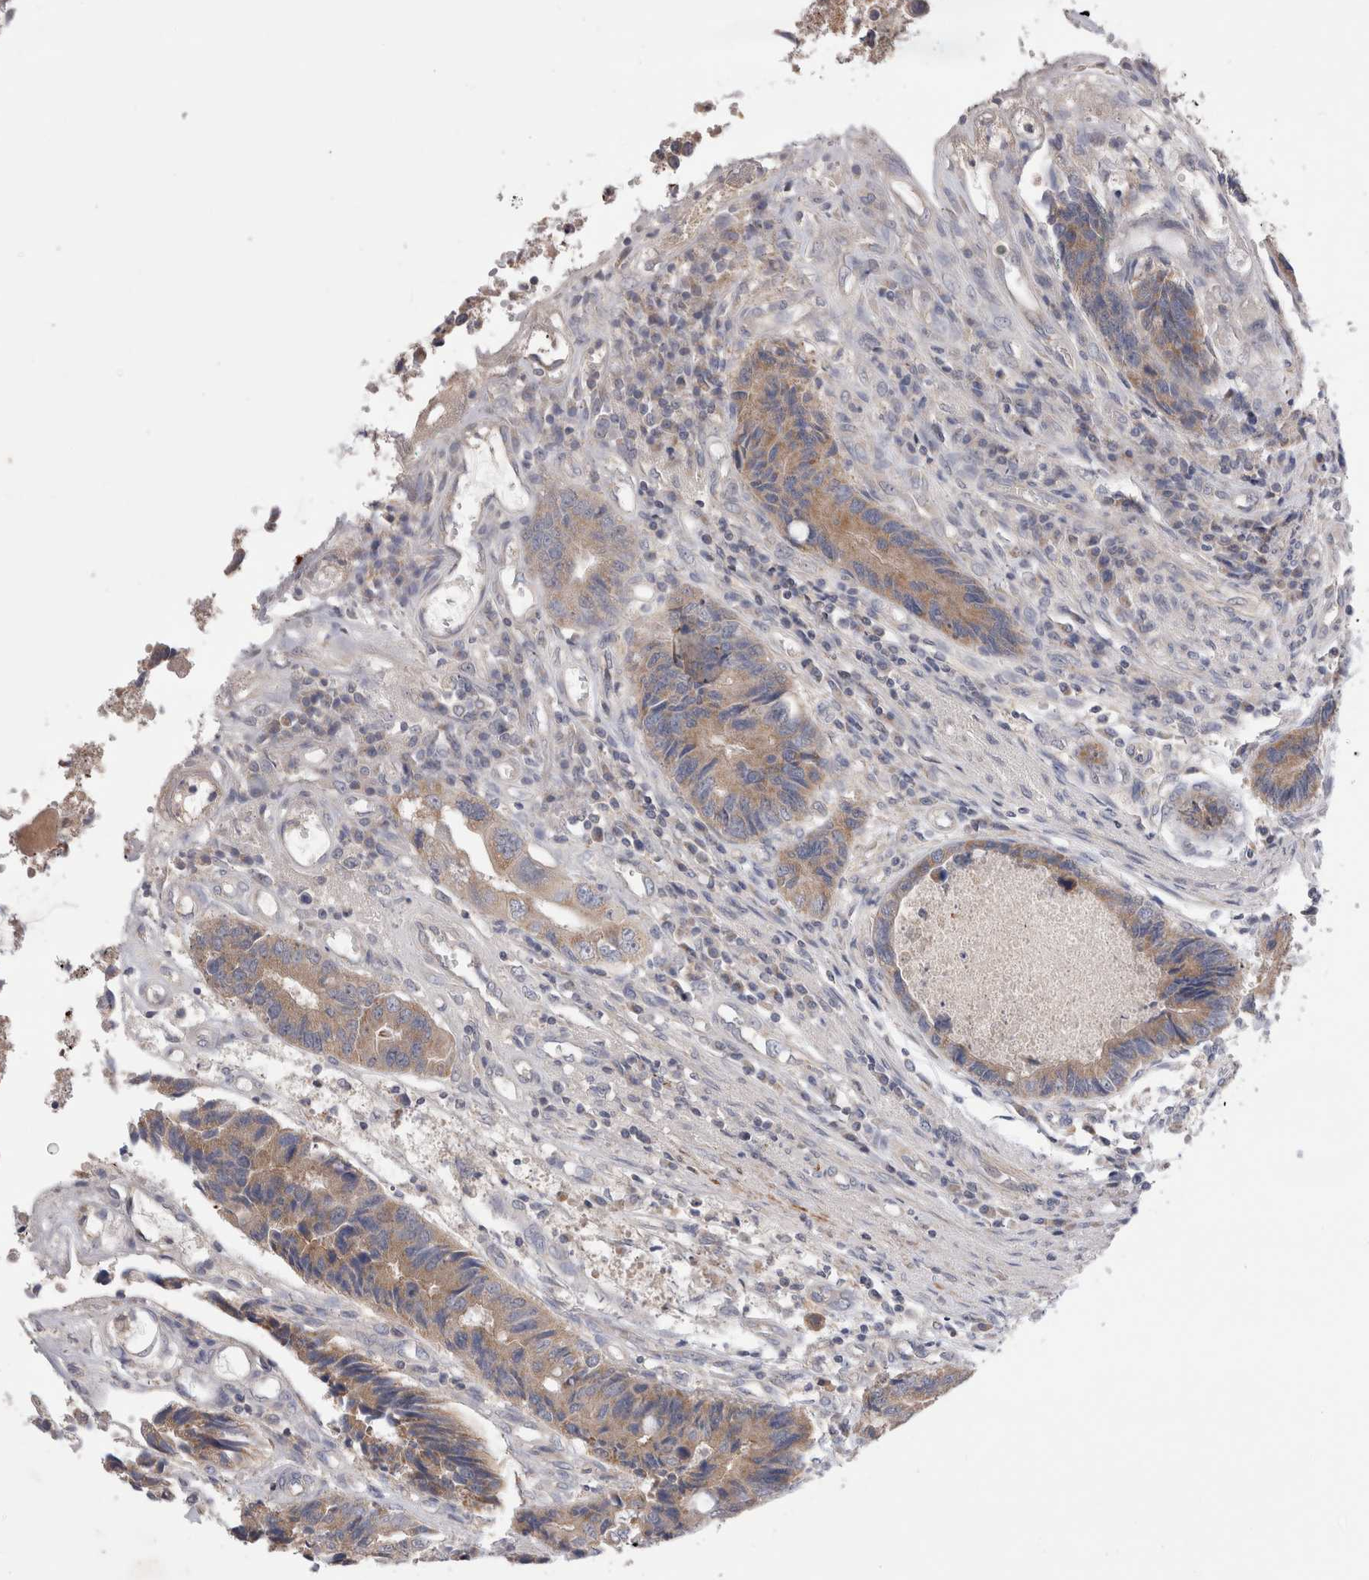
{"staining": {"intensity": "moderate", "quantity": ">75%", "location": "cytoplasmic/membranous"}, "tissue": "colorectal cancer", "cell_type": "Tumor cells", "image_type": "cancer", "snomed": [{"axis": "morphology", "description": "Adenocarcinoma, NOS"}, {"axis": "topography", "description": "Rectum"}], "caption": "Approximately >75% of tumor cells in adenocarcinoma (colorectal) demonstrate moderate cytoplasmic/membranous protein positivity as visualized by brown immunohistochemical staining.", "gene": "IFT74", "patient": {"sex": "male", "age": 84}}